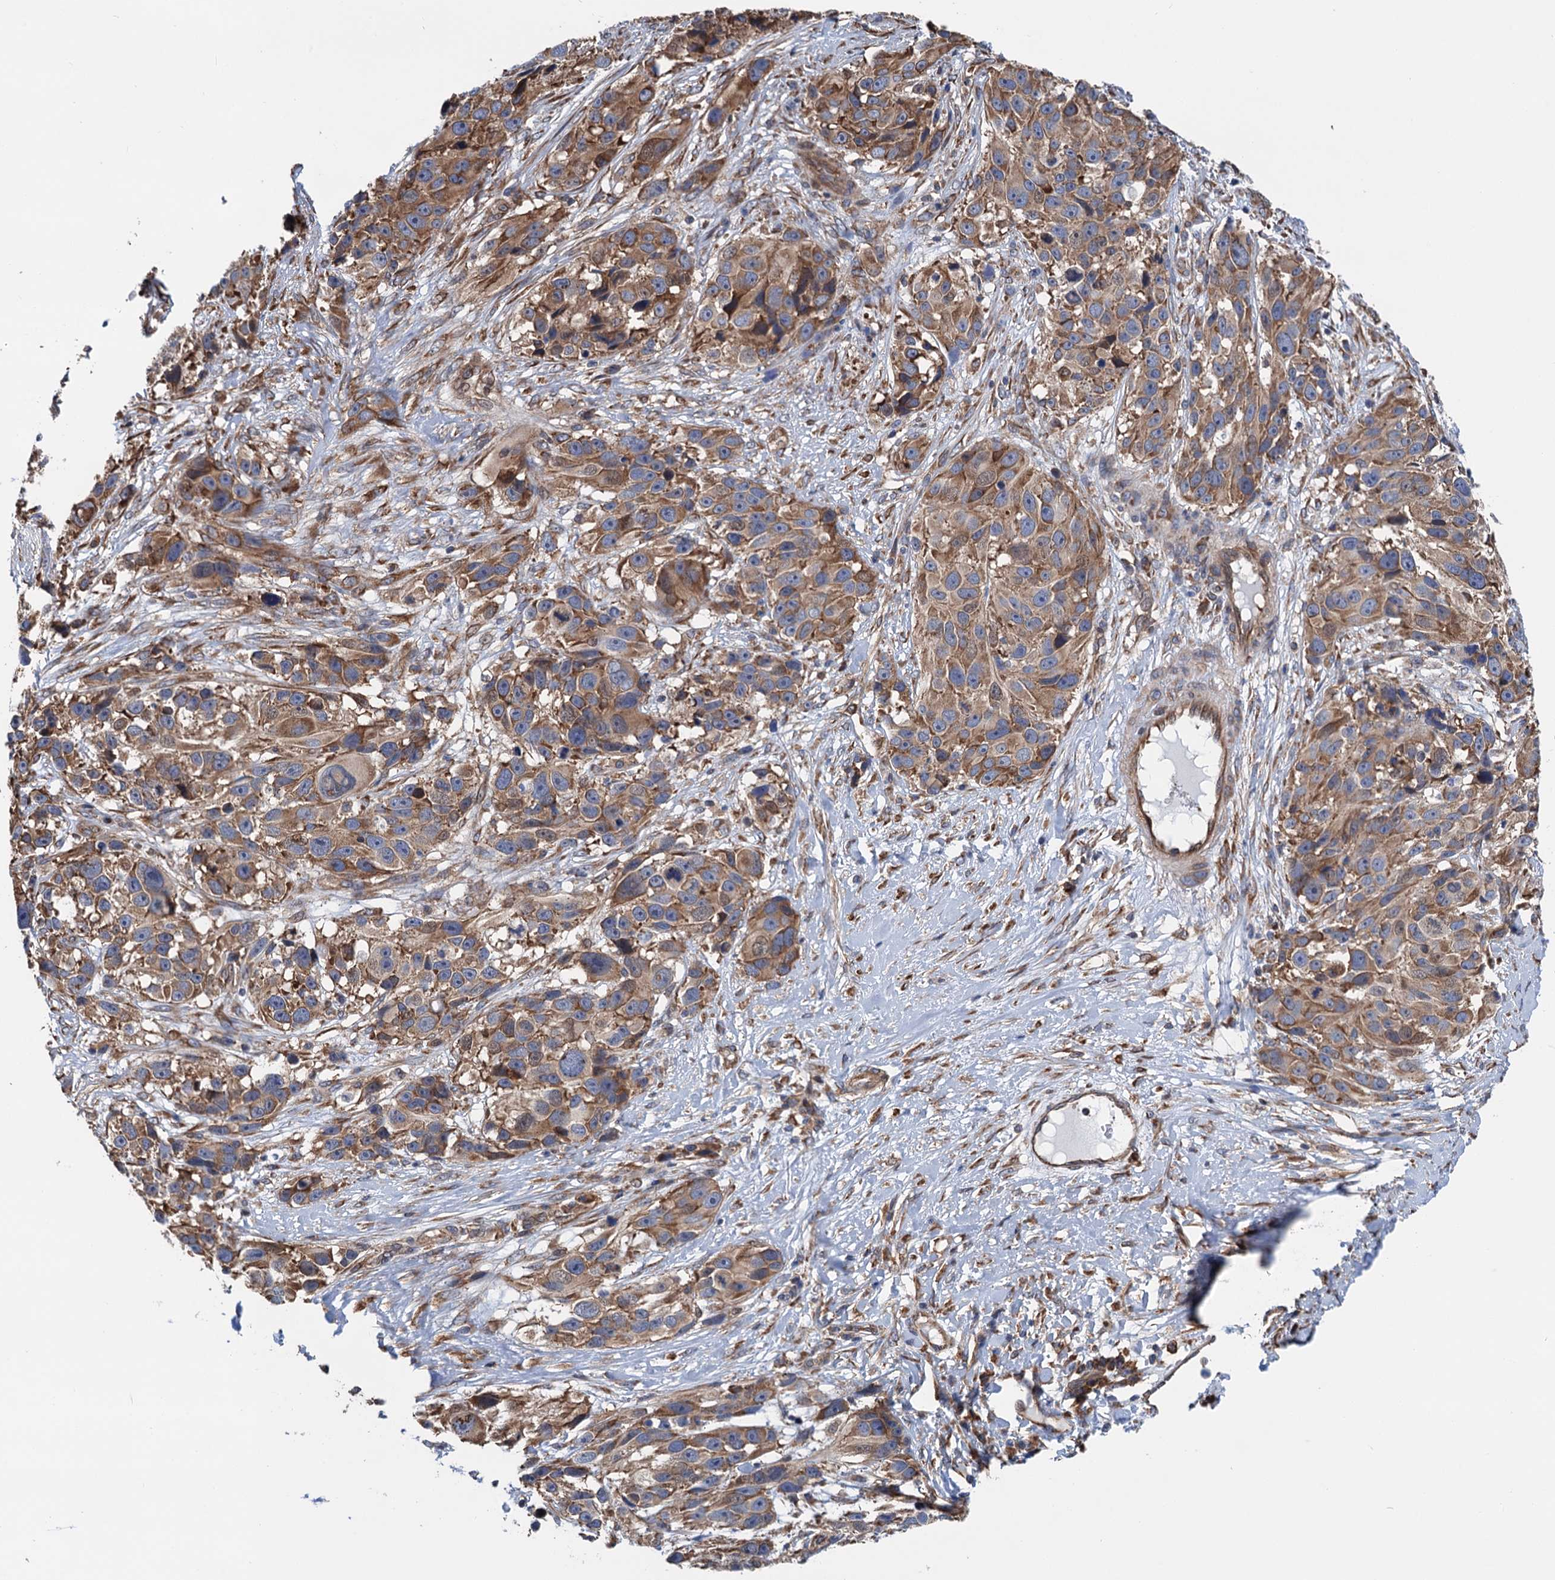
{"staining": {"intensity": "moderate", "quantity": ">75%", "location": "cytoplasmic/membranous"}, "tissue": "melanoma", "cell_type": "Tumor cells", "image_type": "cancer", "snomed": [{"axis": "morphology", "description": "Malignant melanoma, NOS"}, {"axis": "topography", "description": "Skin"}], "caption": "A brown stain labels moderate cytoplasmic/membranous expression of a protein in human malignant melanoma tumor cells.", "gene": "SLC12A7", "patient": {"sex": "male", "age": 84}}